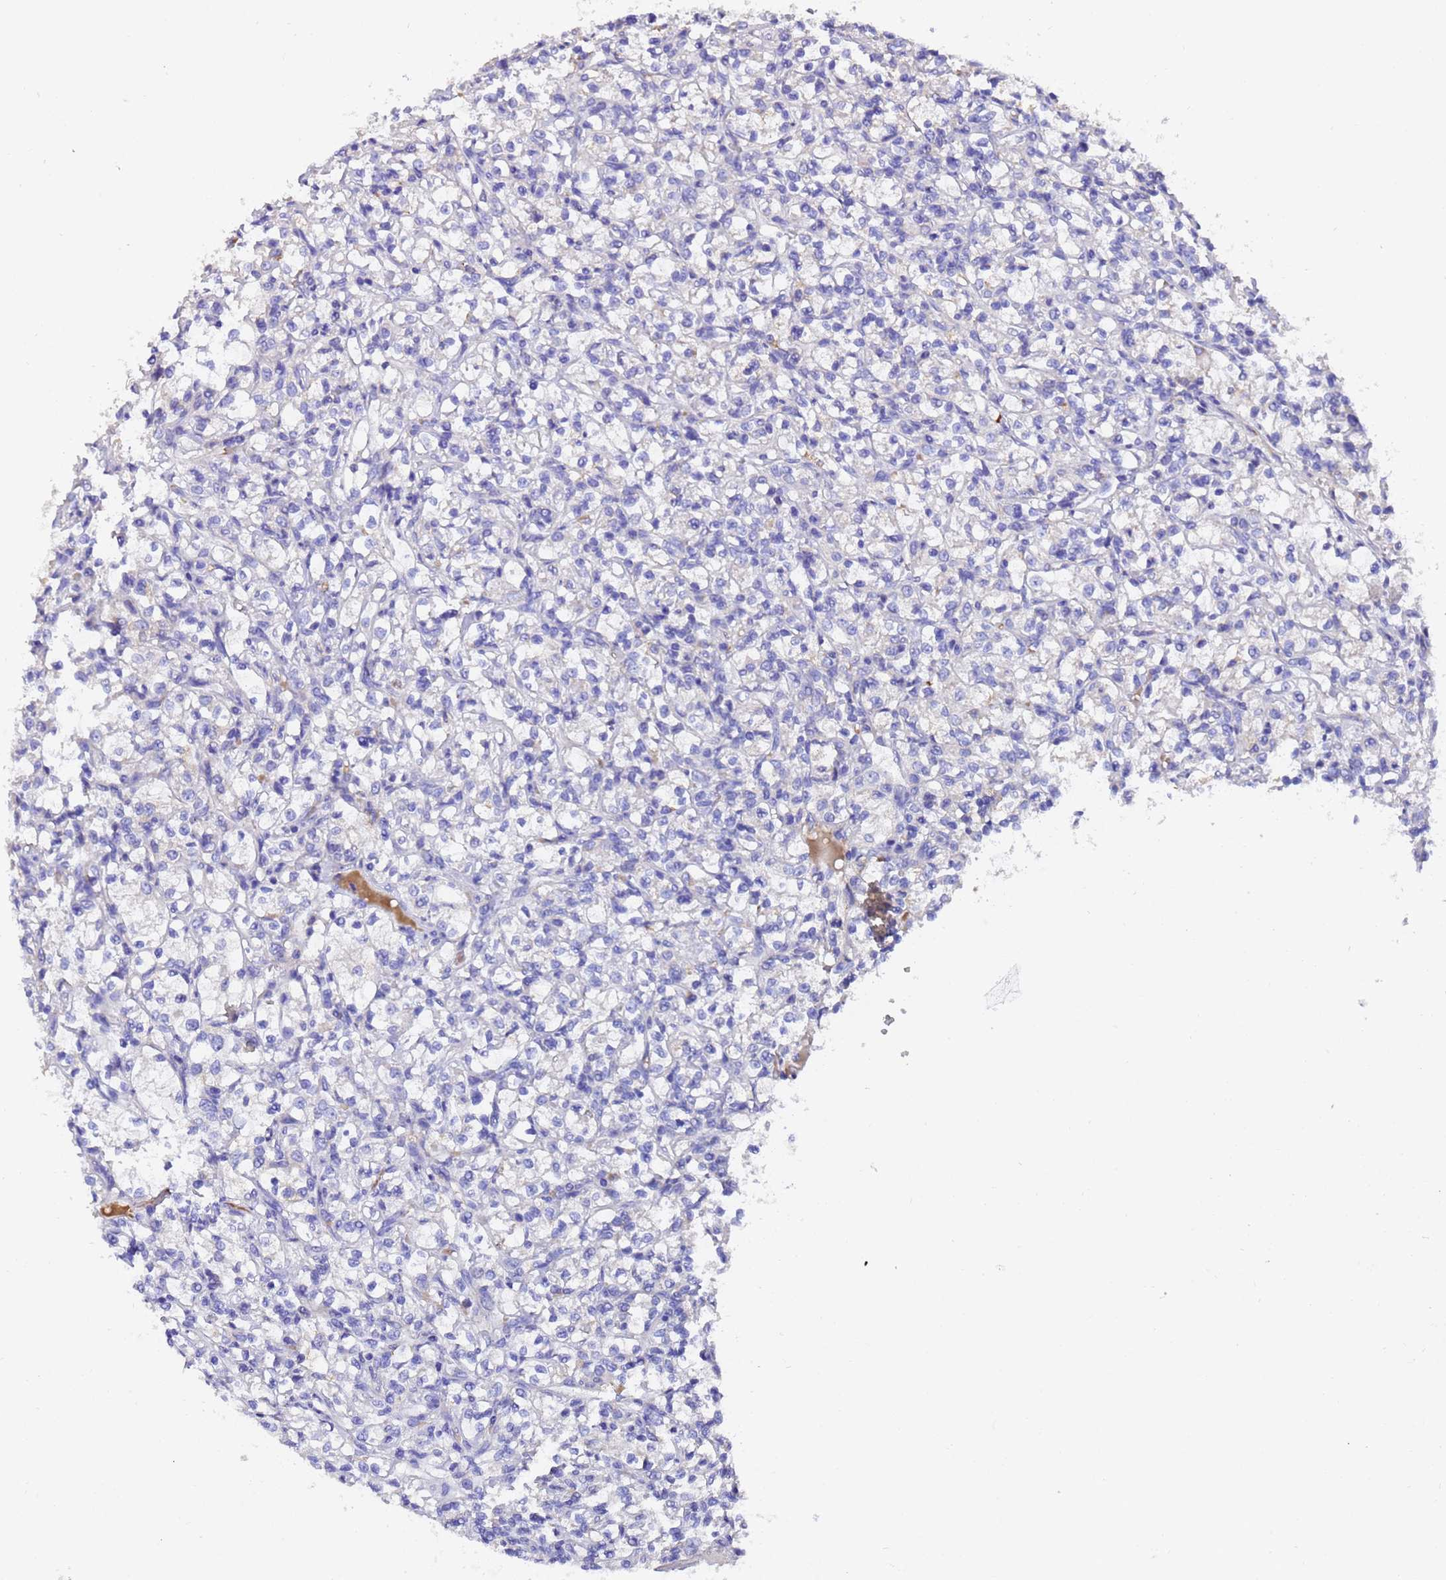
{"staining": {"intensity": "negative", "quantity": "none", "location": "none"}, "tissue": "renal cancer", "cell_type": "Tumor cells", "image_type": "cancer", "snomed": [{"axis": "morphology", "description": "Adenocarcinoma, NOS"}, {"axis": "topography", "description": "Kidney"}], "caption": "This is an IHC histopathology image of renal cancer (adenocarcinoma). There is no expression in tumor cells.", "gene": "ELP6", "patient": {"sex": "female", "age": 69}}